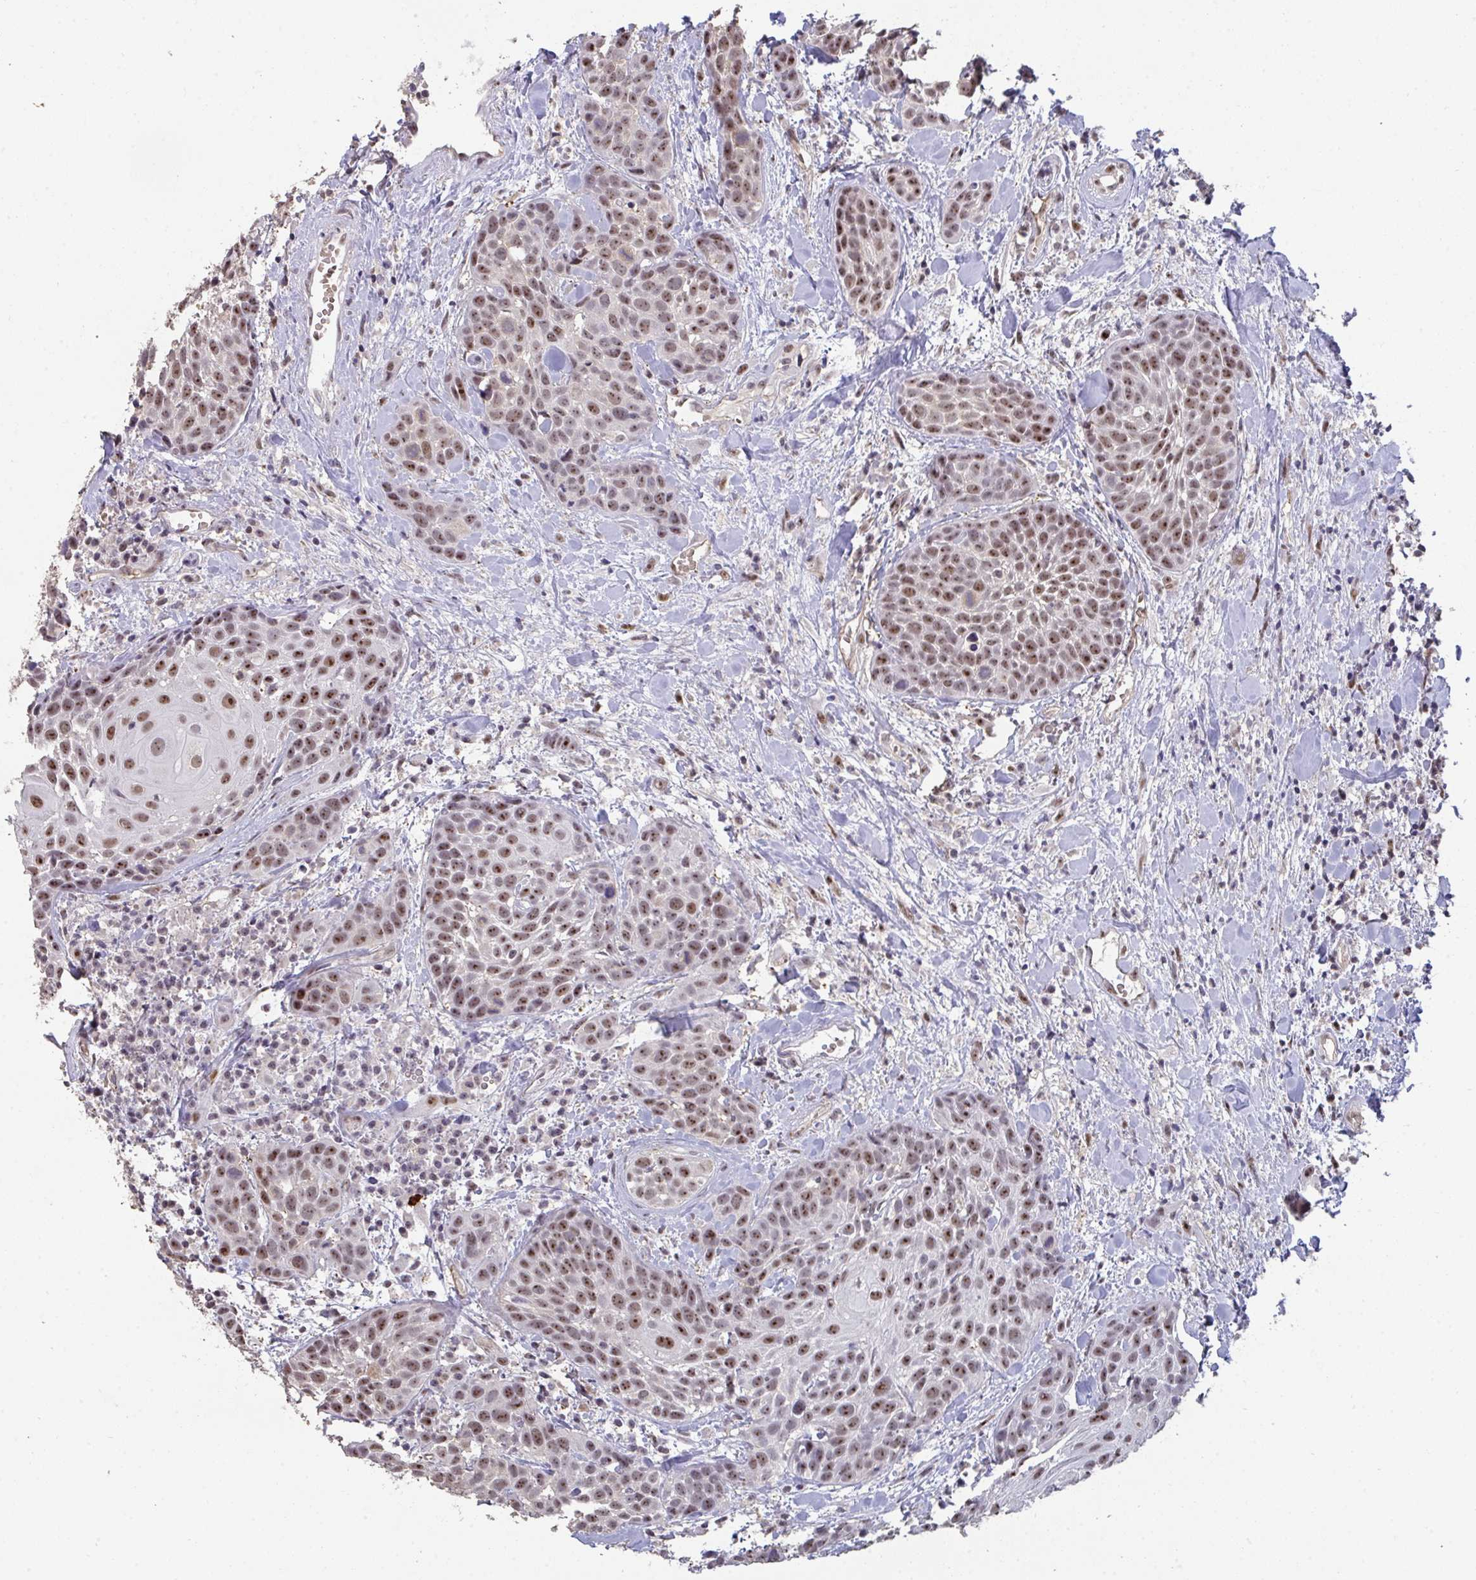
{"staining": {"intensity": "moderate", "quantity": ">75%", "location": "nuclear"}, "tissue": "head and neck cancer", "cell_type": "Tumor cells", "image_type": "cancer", "snomed": [{"axis": "morphology", "description": "Squamous cell carcinoma, NOS"}, {"axis": "topography", "description": "Head-Neck"}], "caption": "This image reveals head and neck squamous cell carcinoma stained with immunohistochemistry to label a protein in brown. The nuclear of tumor cells show moderate positivity for the protein. Nuclei are counter-stained blue.", "gene": "SENP3", "patient": {"sex": "female", "age": 50}}